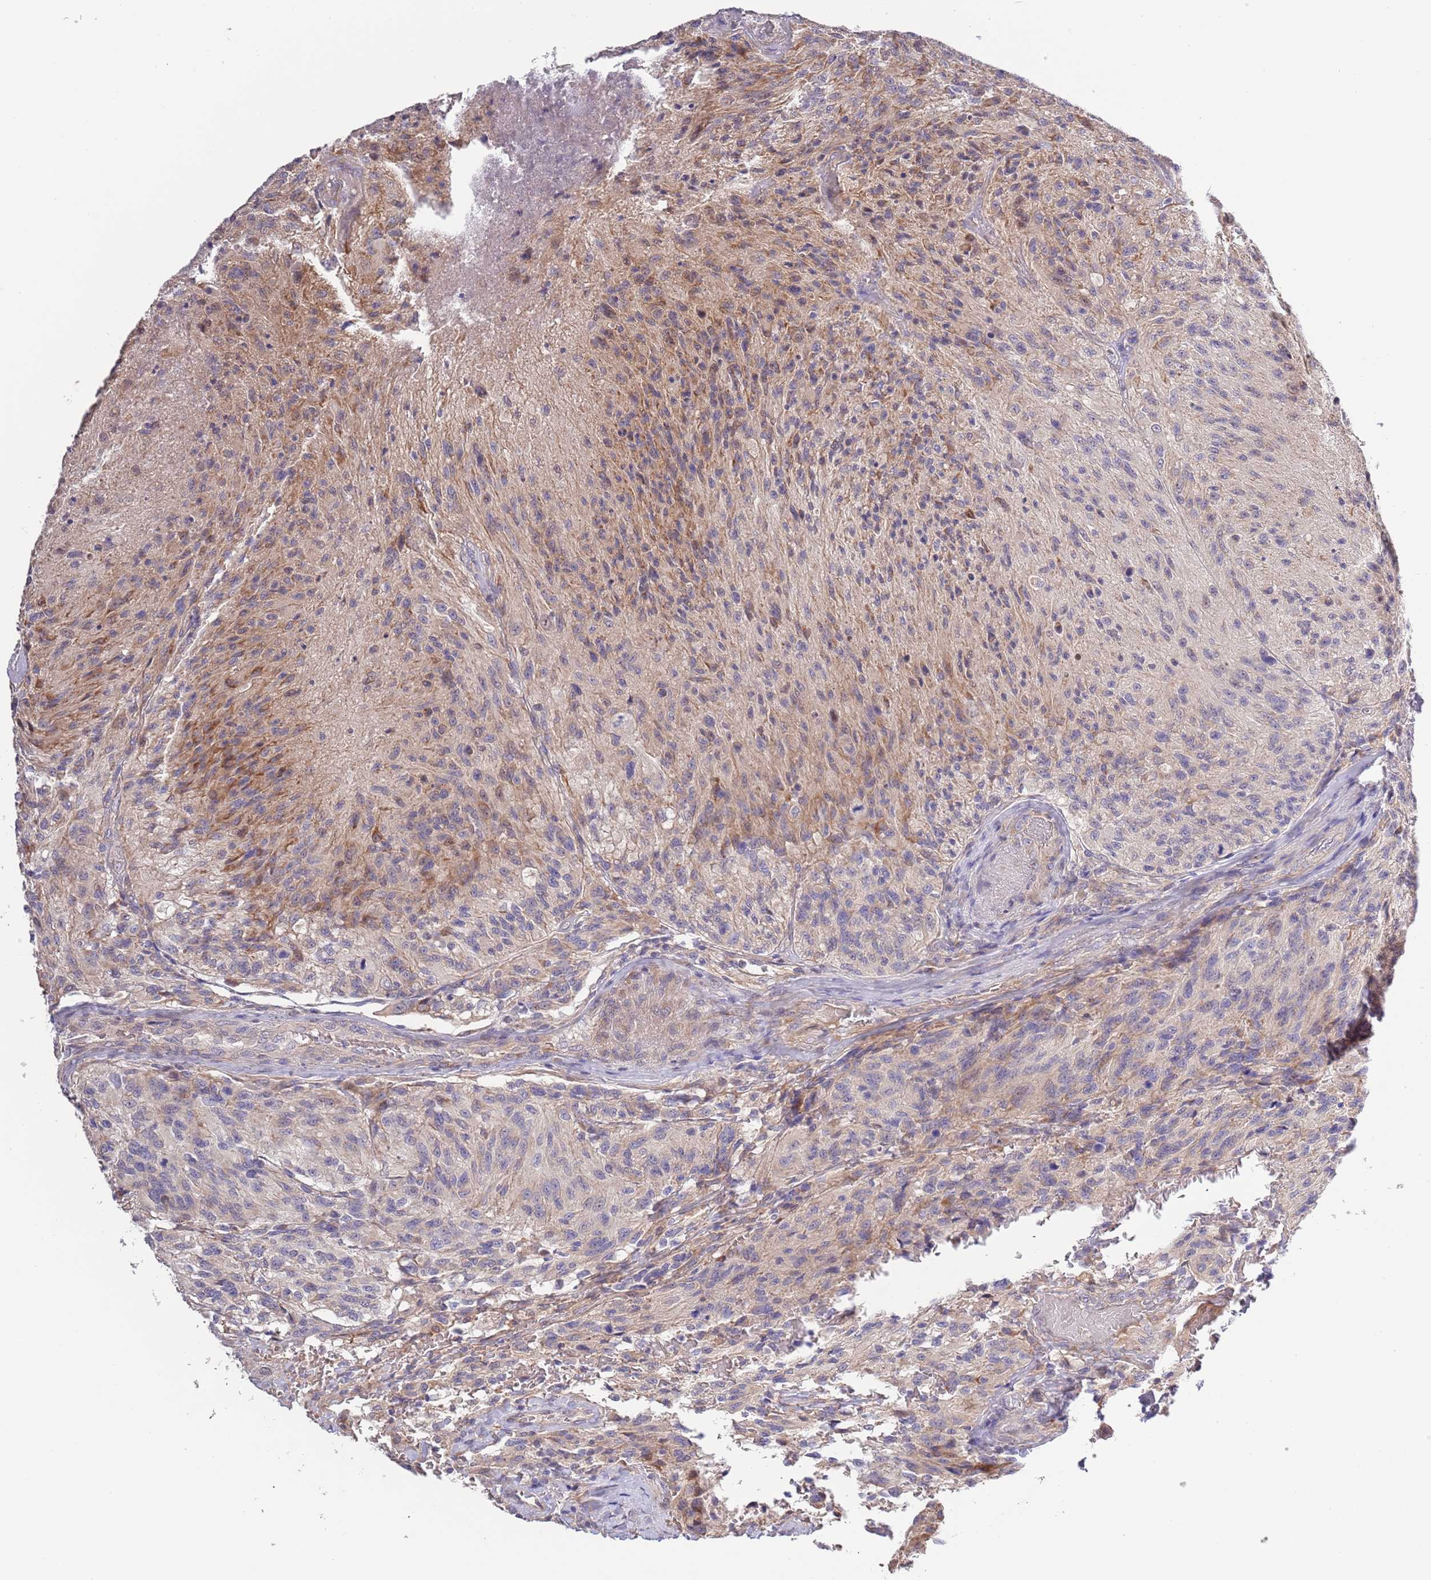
{"staining": {"intensity": "moderate", "quantity": "<25%", "location": "cytoplasmic/membranous"}, "tissue": "glioma", "cell_type": "Tumor cells", "image_type": "cancer", "snomed": [{"axis": "morphology", "description": "Normal tissue, NOS"}, {"axis": "morphology", "description": "Glioma, malignant, High grade"}, {"axis": "topography", "description": "Cerebral cortex"}], "caption": "Brown immunohistochemical staining in malignant high-grade glioma shows moderate cytoplasmic/membranous positivity in approximately <25% of tumor cells.", "gene": "LIPJ", "patient": {"sex": "male", "age": 56}}